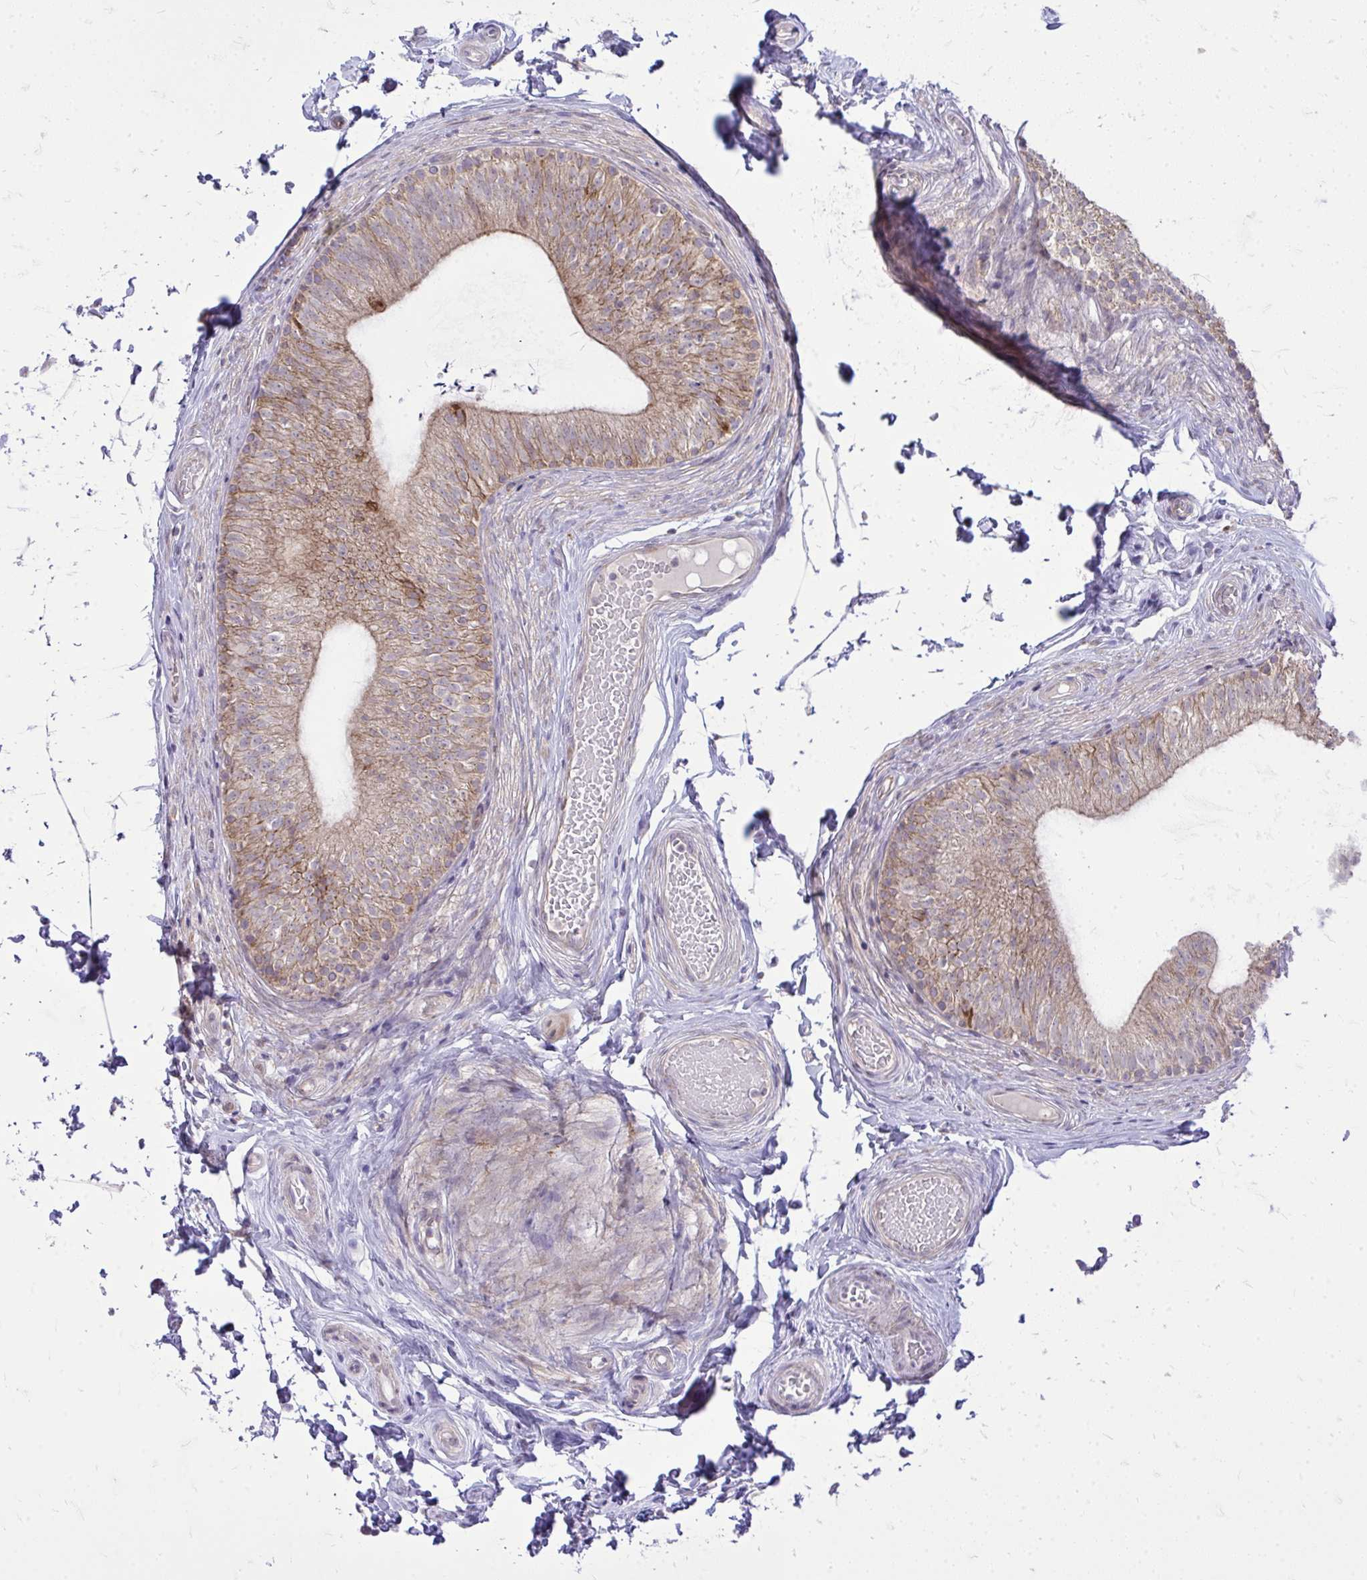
{"staining": {"intensity": "moderate", "quantity": ">75%", "location": "cytoplasmic/membranous"}, "tissue": "epididymis", "cell_type": "Glandular cells", "image_type": "normal", "snomed": [{"axis": "morphology", "description": "Normal tissue, NOS"}, {"axis": "topography", "description": "Epididymis, spermatic cord, NOS"}, {"axis": "topography", "description": "Epididymis"}, {"axis": "topography", "description": "Peripheral nerve tissue"}], "caption": "About >75% of glandular cells in benign epididymis display moderate cytoplasmic/membranous protein expression as visualized by brown immunohistochemical staining.", "gene": "SPTBN2", "patient": {"sex": "male", "age": 29}}